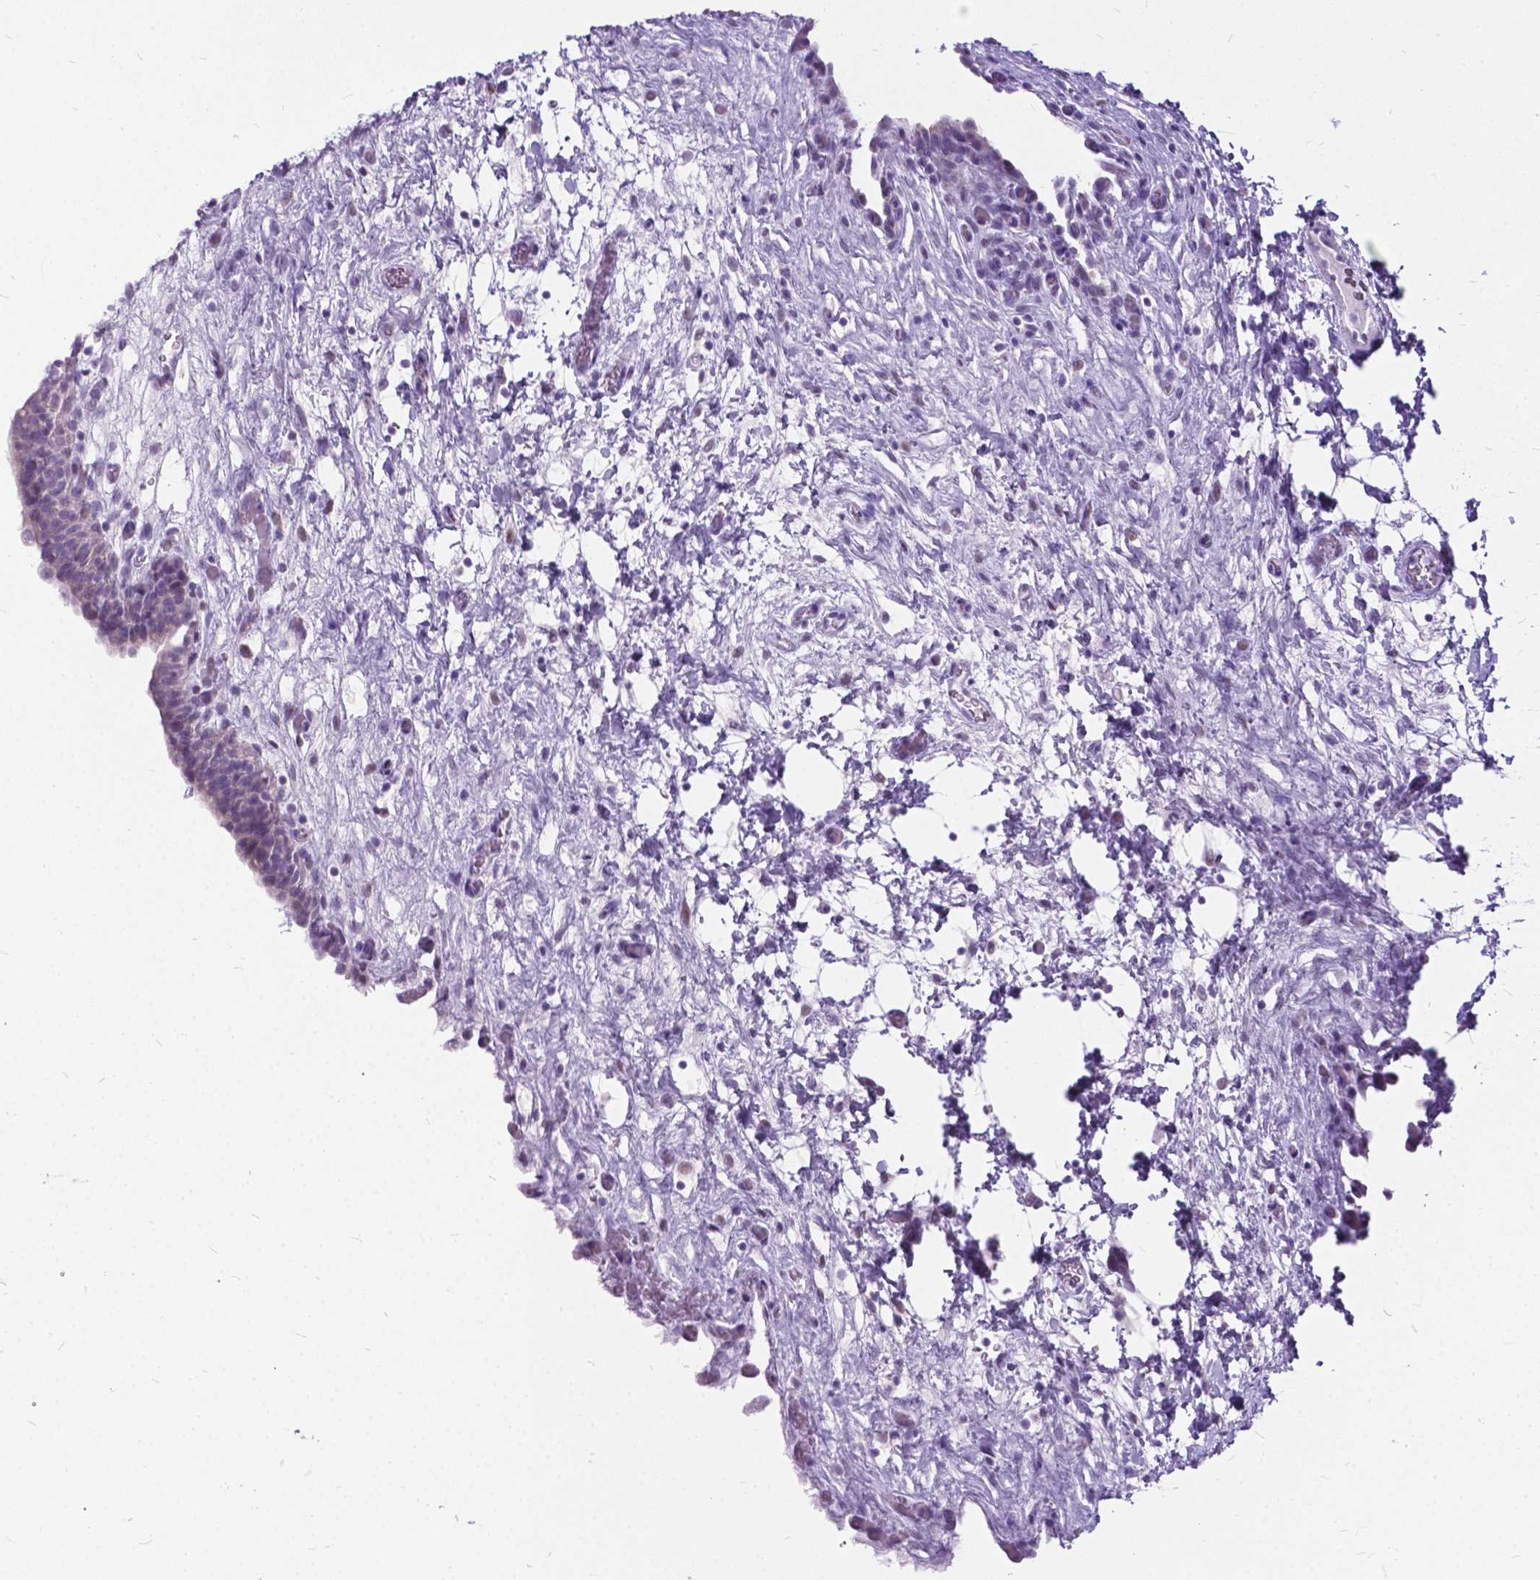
{"staining": {"intensity": "negative", "quantity": "none", "location": "none"}, "tissue": "urinary bladder", "cell_type": "Urothelial cells", "image_type": "normal", "snomed": [{"axis": "morphology", "description": "Normal tissue, NOS"}, {"axis": "topography", "description": "Urinary bladder"}], "caption": "Micrograph shows no protein expression in urothelial cells of unremarkable urinary bladder. (Immunohistochemistry, brightfield microscopy, high magnification).", "gene": "BSND", "patient": {"sex": "male", "age": 69}}